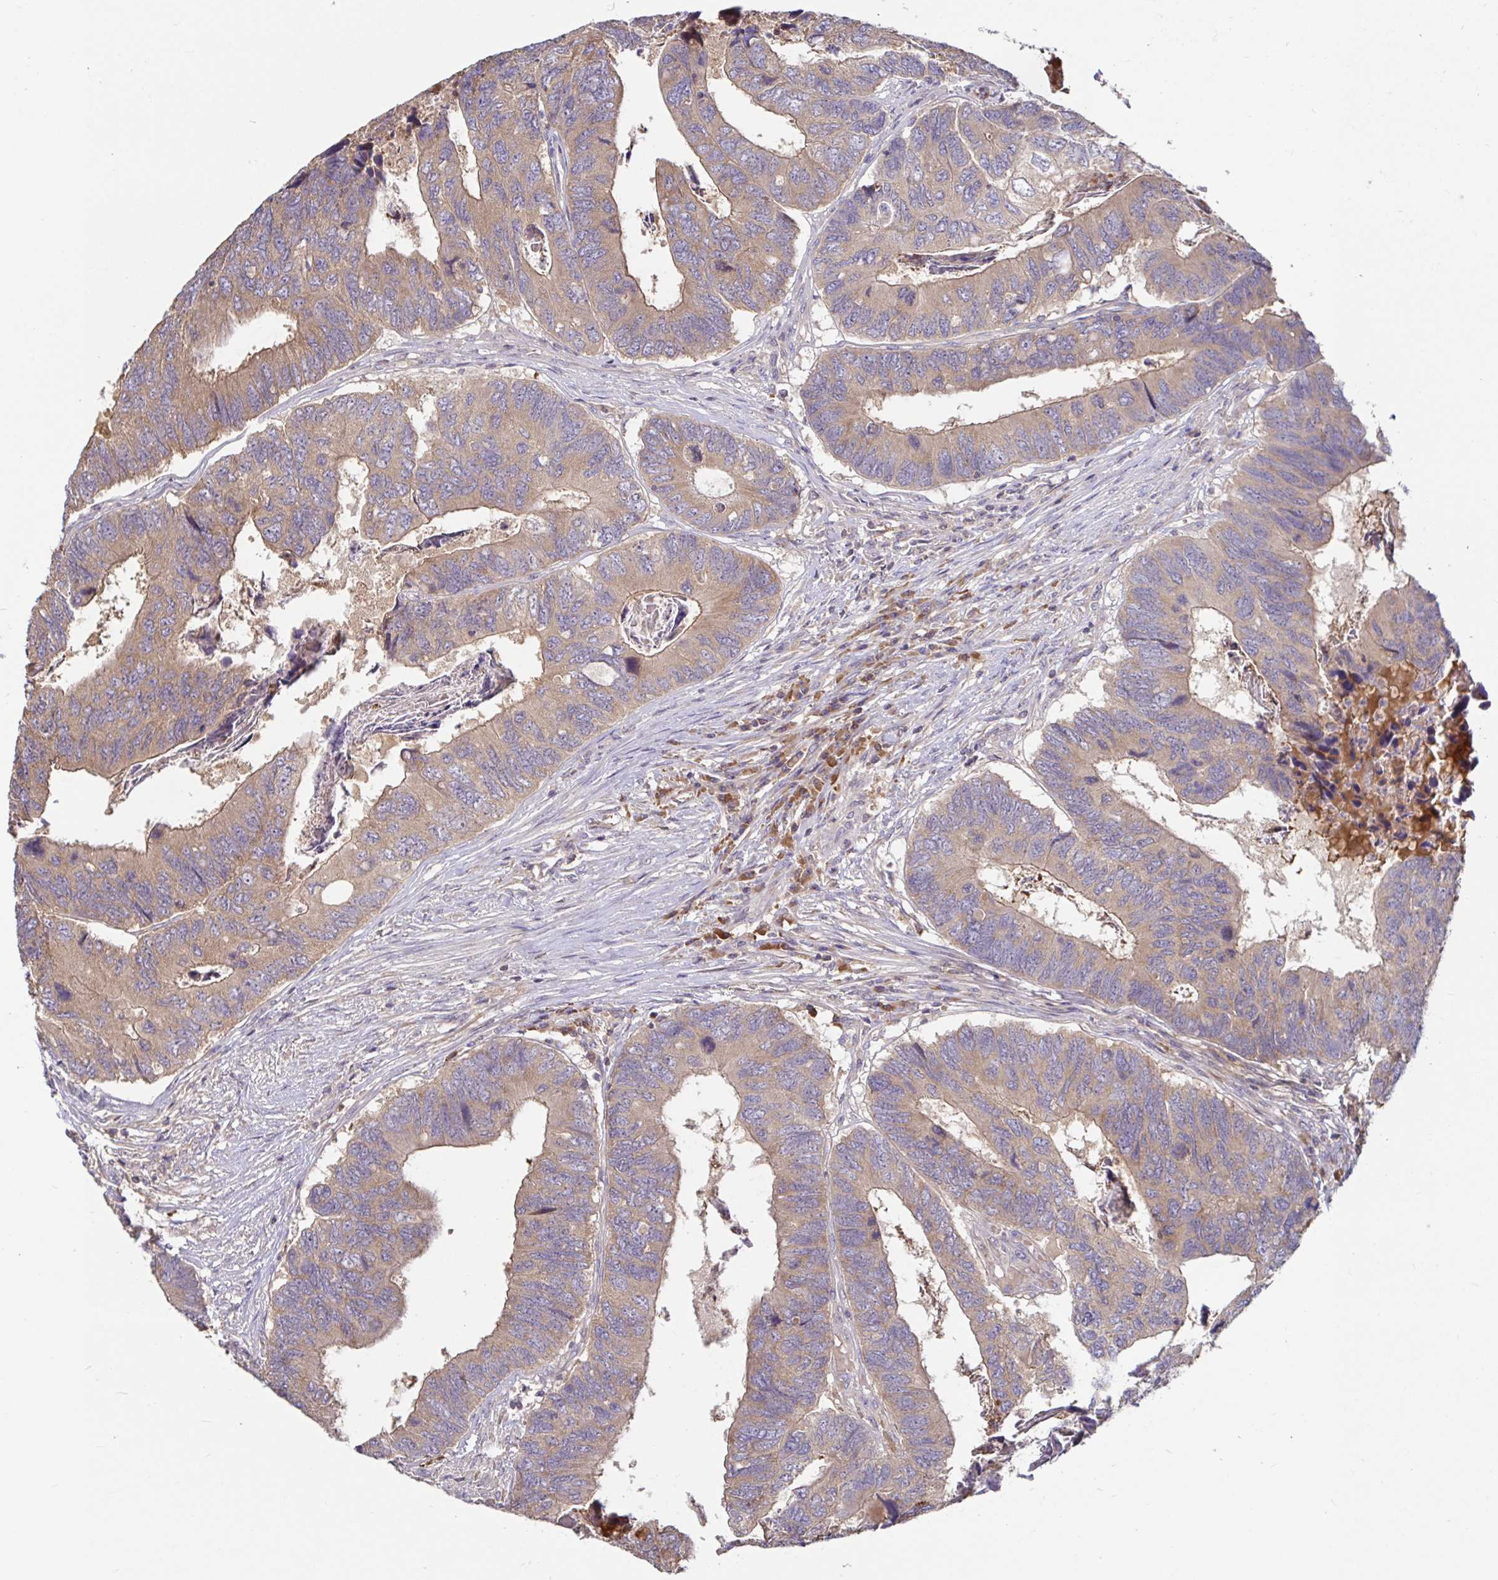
{"staining": {"intensity": "weak", "quantity": ">75%", "location": "cytoplasmic/membranous"}, "tissue": "colorectal cancer", "cell_type": "Tumor cells", "image_type": "cancer", "snomed": [{"axis": "morphology", "description": "Adenocarcinoma, NOS"}, {"axis": "topography", "description": "Colon"}], "caption": "Immunohistochemical staining of adenocarcinoma (colorectal) demonstrates weak cytoplasmic/membranous protein positivity in about >75% of tumor cells.", "gene": "LARP1", "patient": {"sex": "female", "age": 67}}